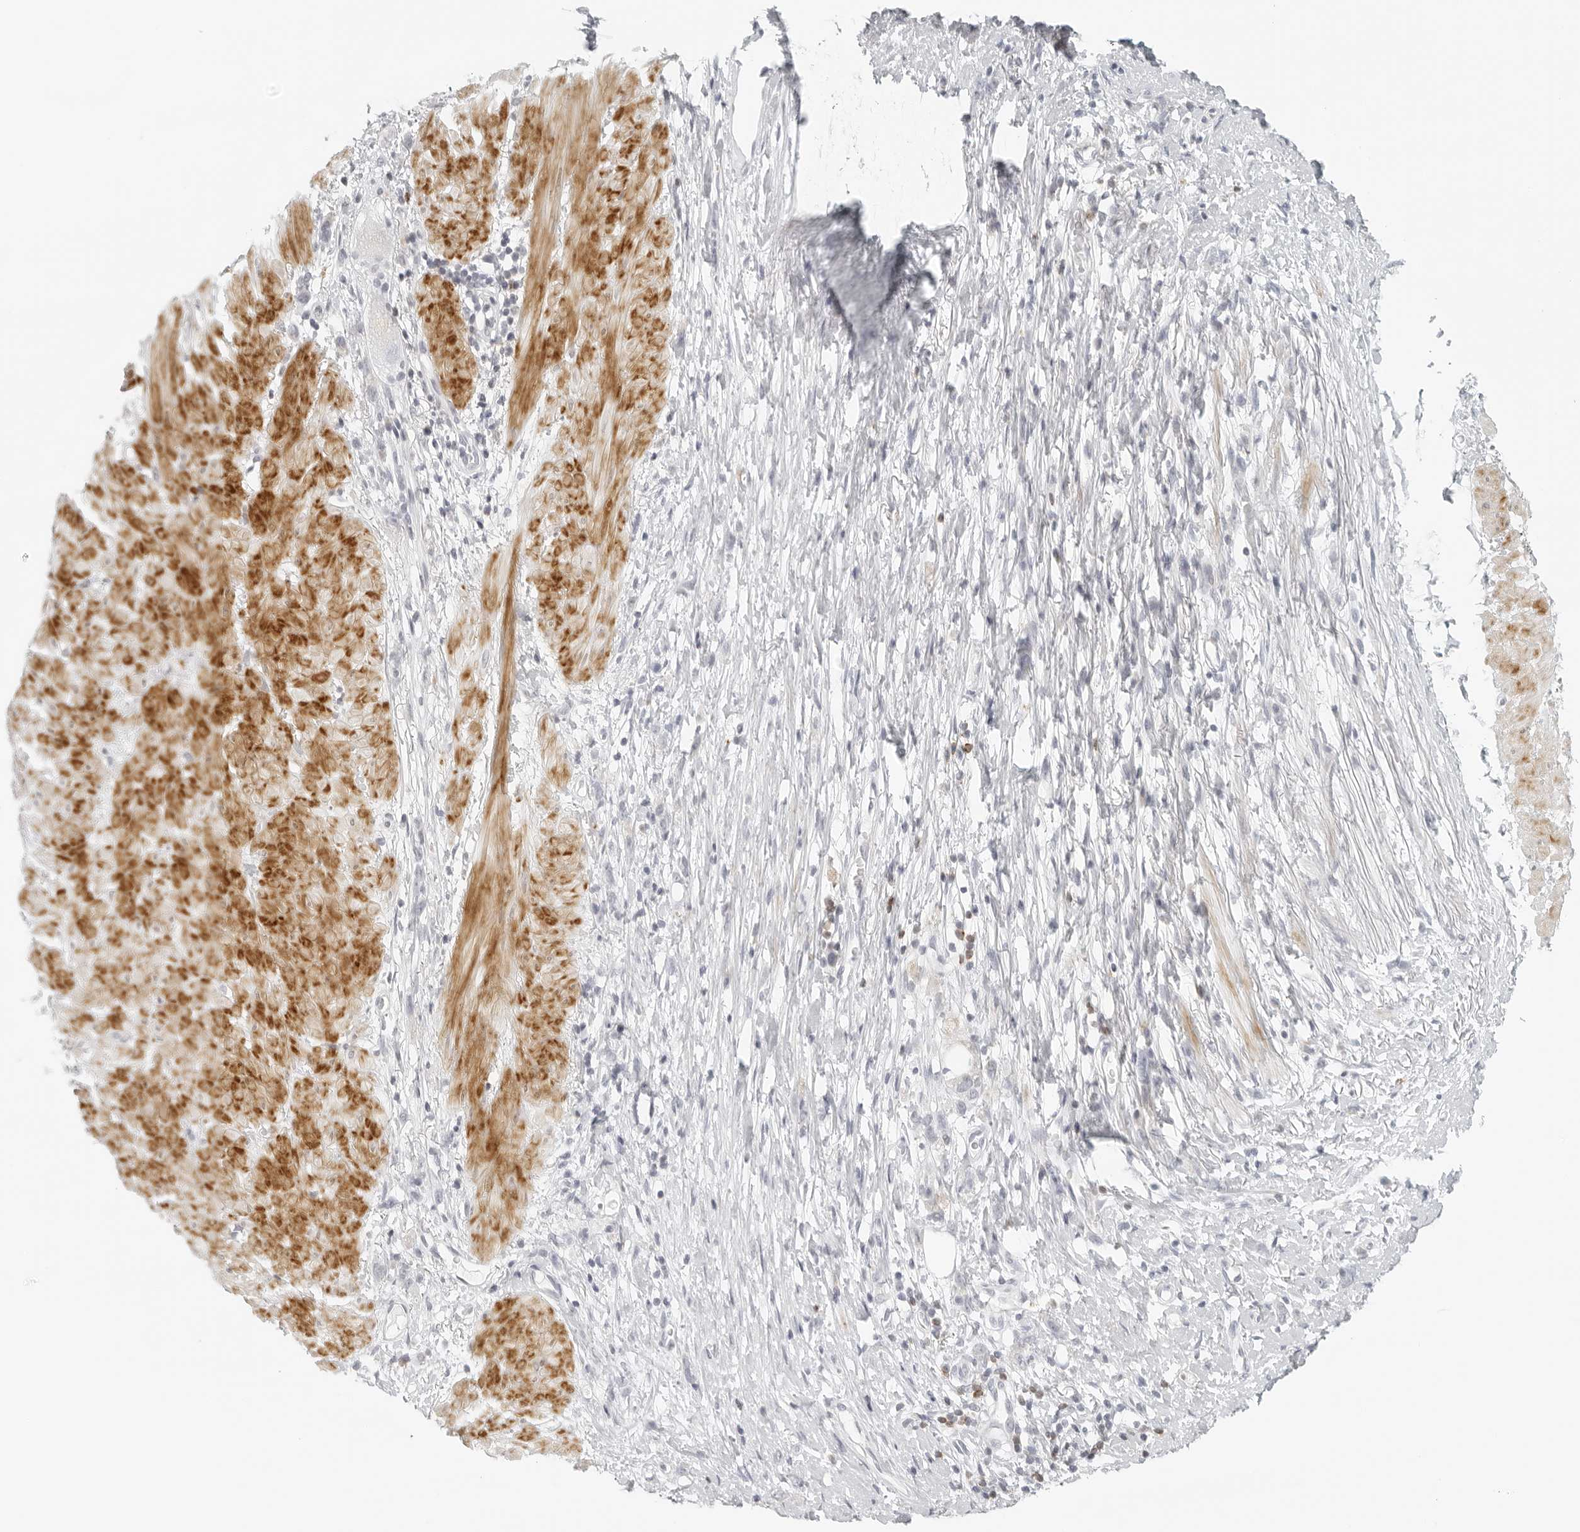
{"staining": {"intensity": "negative", "quantity": "none", "location": "none"}, "tissue": "stomach cancer", "cell_type": "Tumor cells", "image_type": "cancer", "snomed": [{"axis": "morphology", "description": "Adenocarcinoma, NOS"}, {"axis": "topography", "description": "Stomach"}], "caption": "Human adenocarcinoma (stomach) stained for a protein using IHC shows no expression in tumor cells.", "gene": "RPS6KC1", "patient": {"sex": "female", "age": 76}}